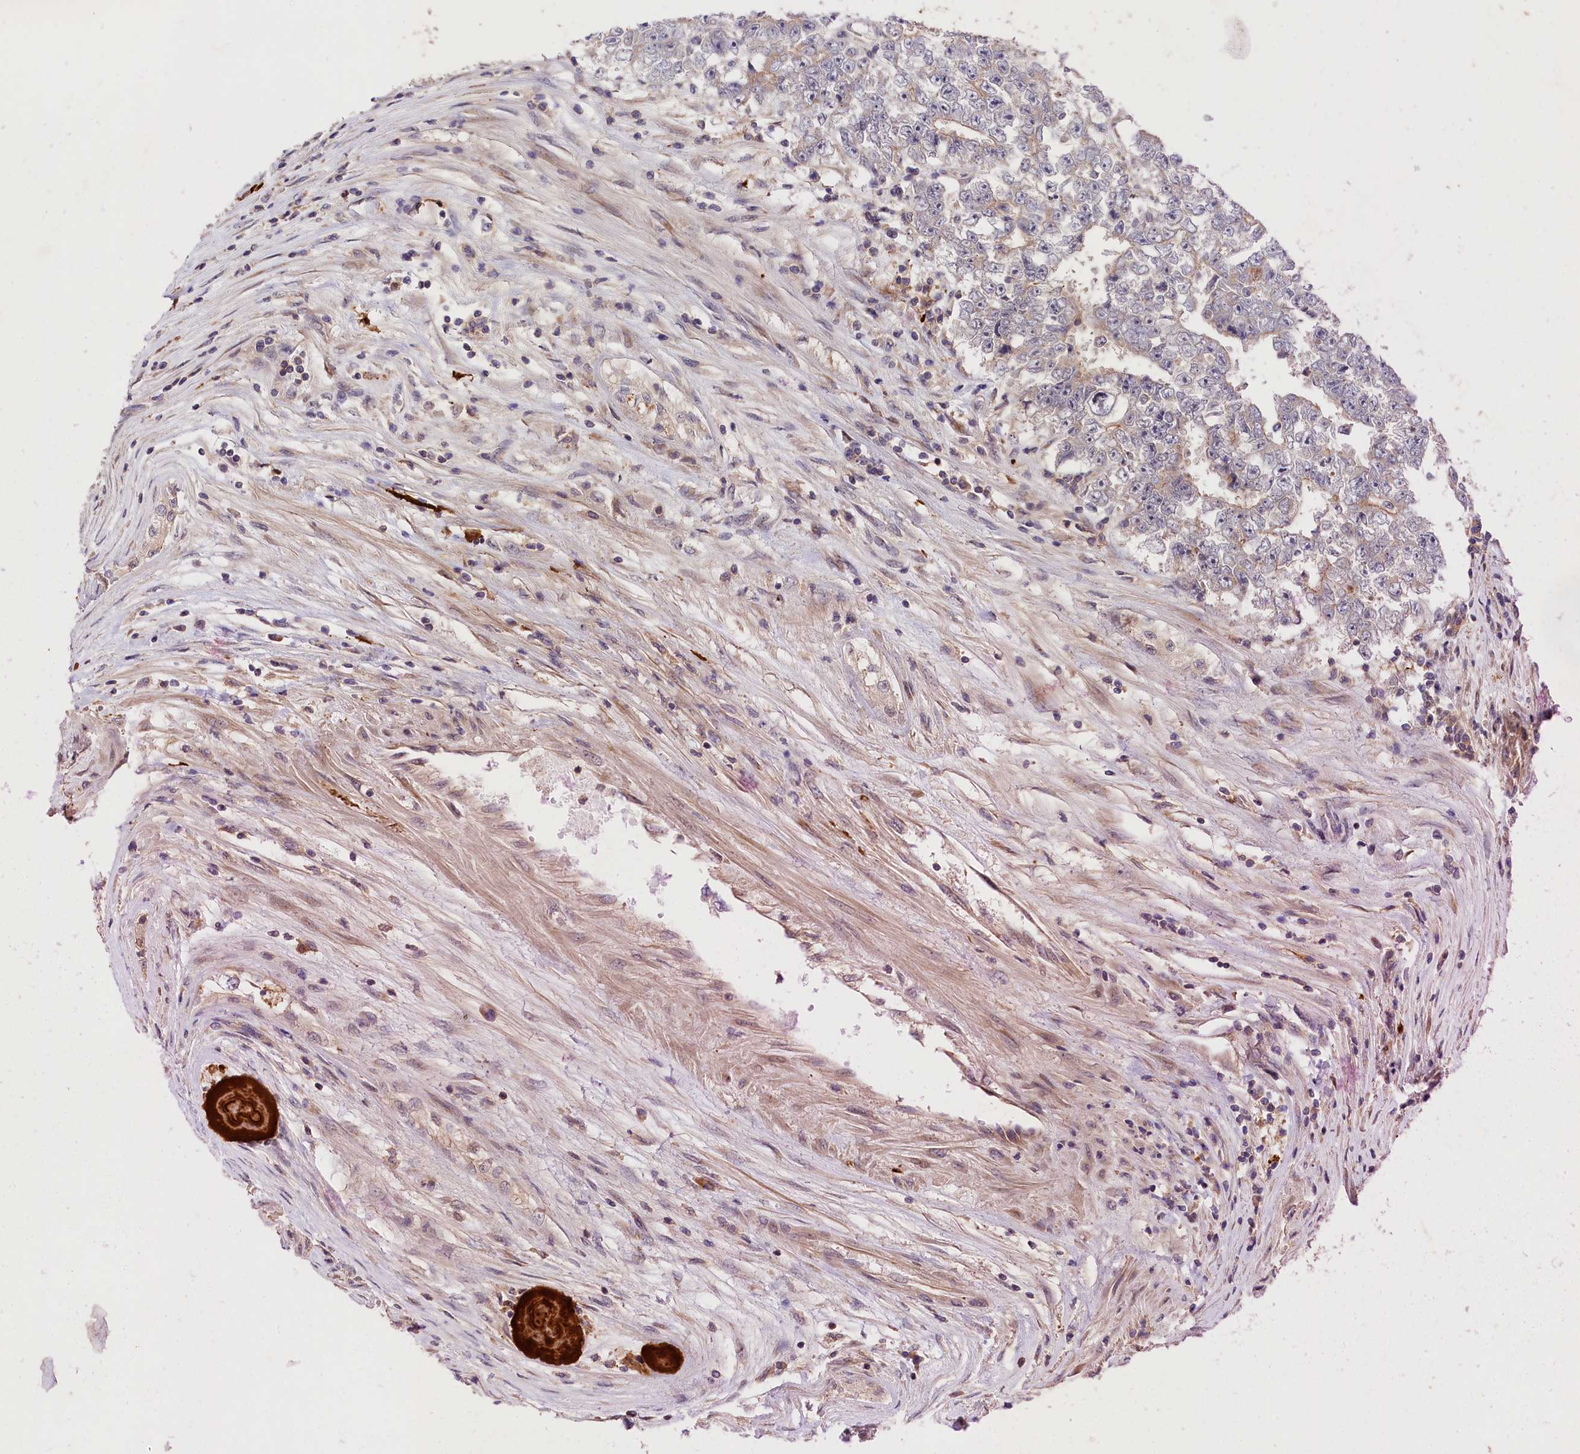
{"staining": {"intensity": "weak", "quantity": "<25%", "location": "cytoplasmic/membranous"}, "tissue": "testis cancer", "cell_type": "Tumor cells", "image_type": "cancer", "snomed": [{"axis": "morphology", "description": "Carcinoma, Embryonal, NOS"}, {"axis": "topography", "description": "Testis"}], "caption": "This is an immunohistochemistry histopathology image of testis embryonal carcinoma. There is no positivity in tumor cells.", "gene": "CACNA1H", "patient": {"sex": "male", "age": 25}}